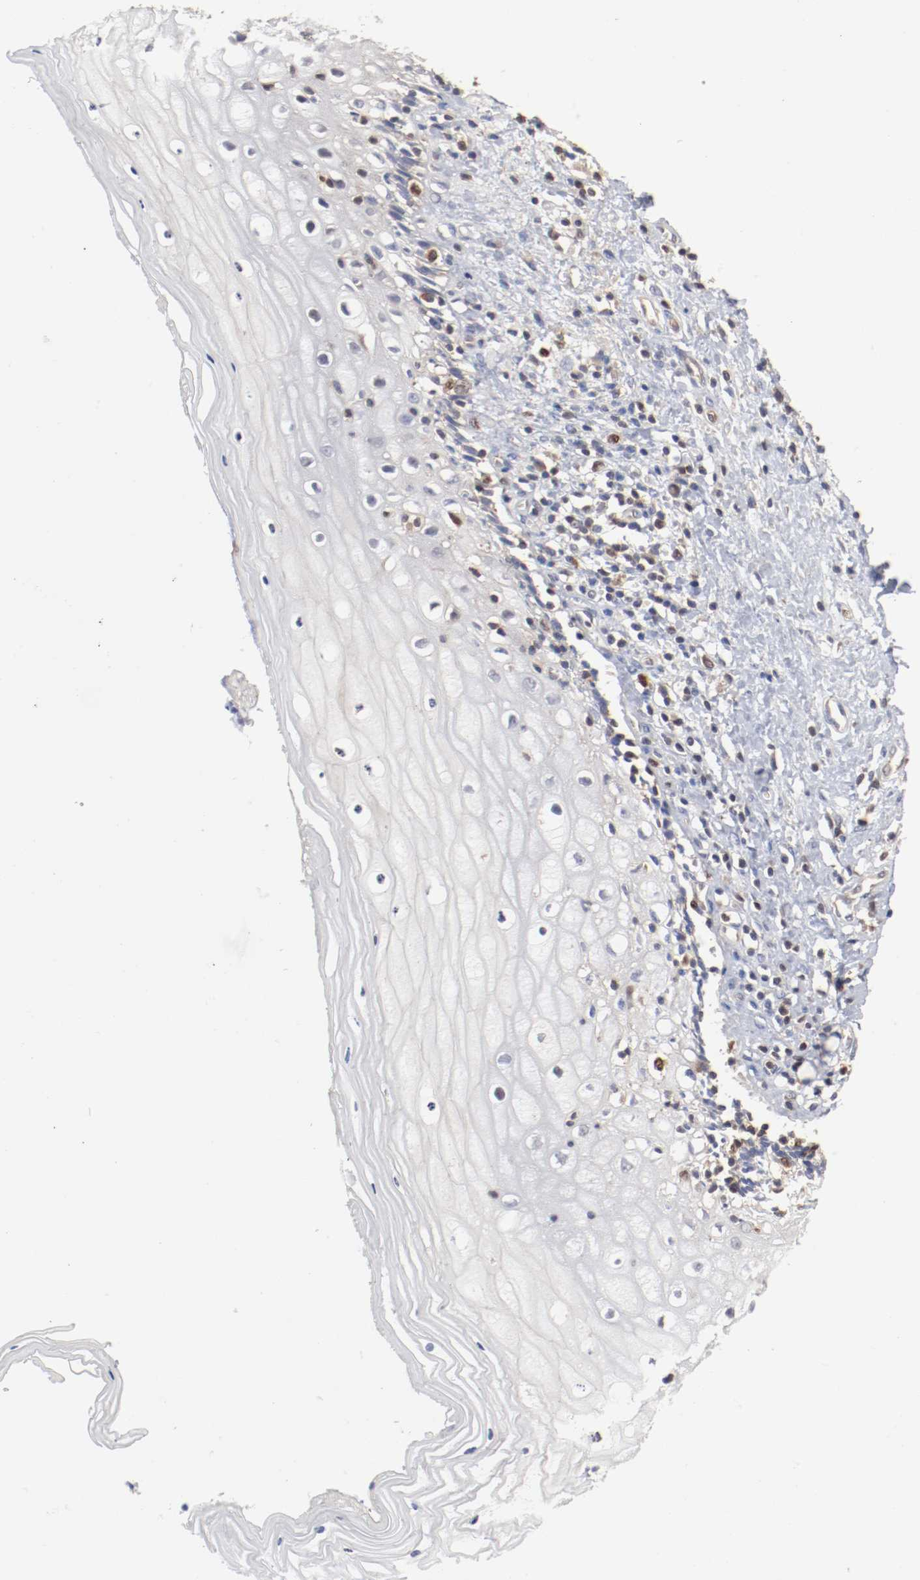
{"staining": {"intensity": "negative", "quantity": "none", "location": "none"}, "tissue": "vagina", "cell_type": "Squamous epithelial cells", "image_type": "normal", "snomed": [{"axis": "morphology", "description": "Normal tissue, NOS"}, {"axis": "topography", "description": "Vagina"}], "caption": "A micrograph of human vagina is negative for staining in squamous epithelial cells.", "gene": "ARHGEF6", "patient": {"sex": "female", "age": 46}}